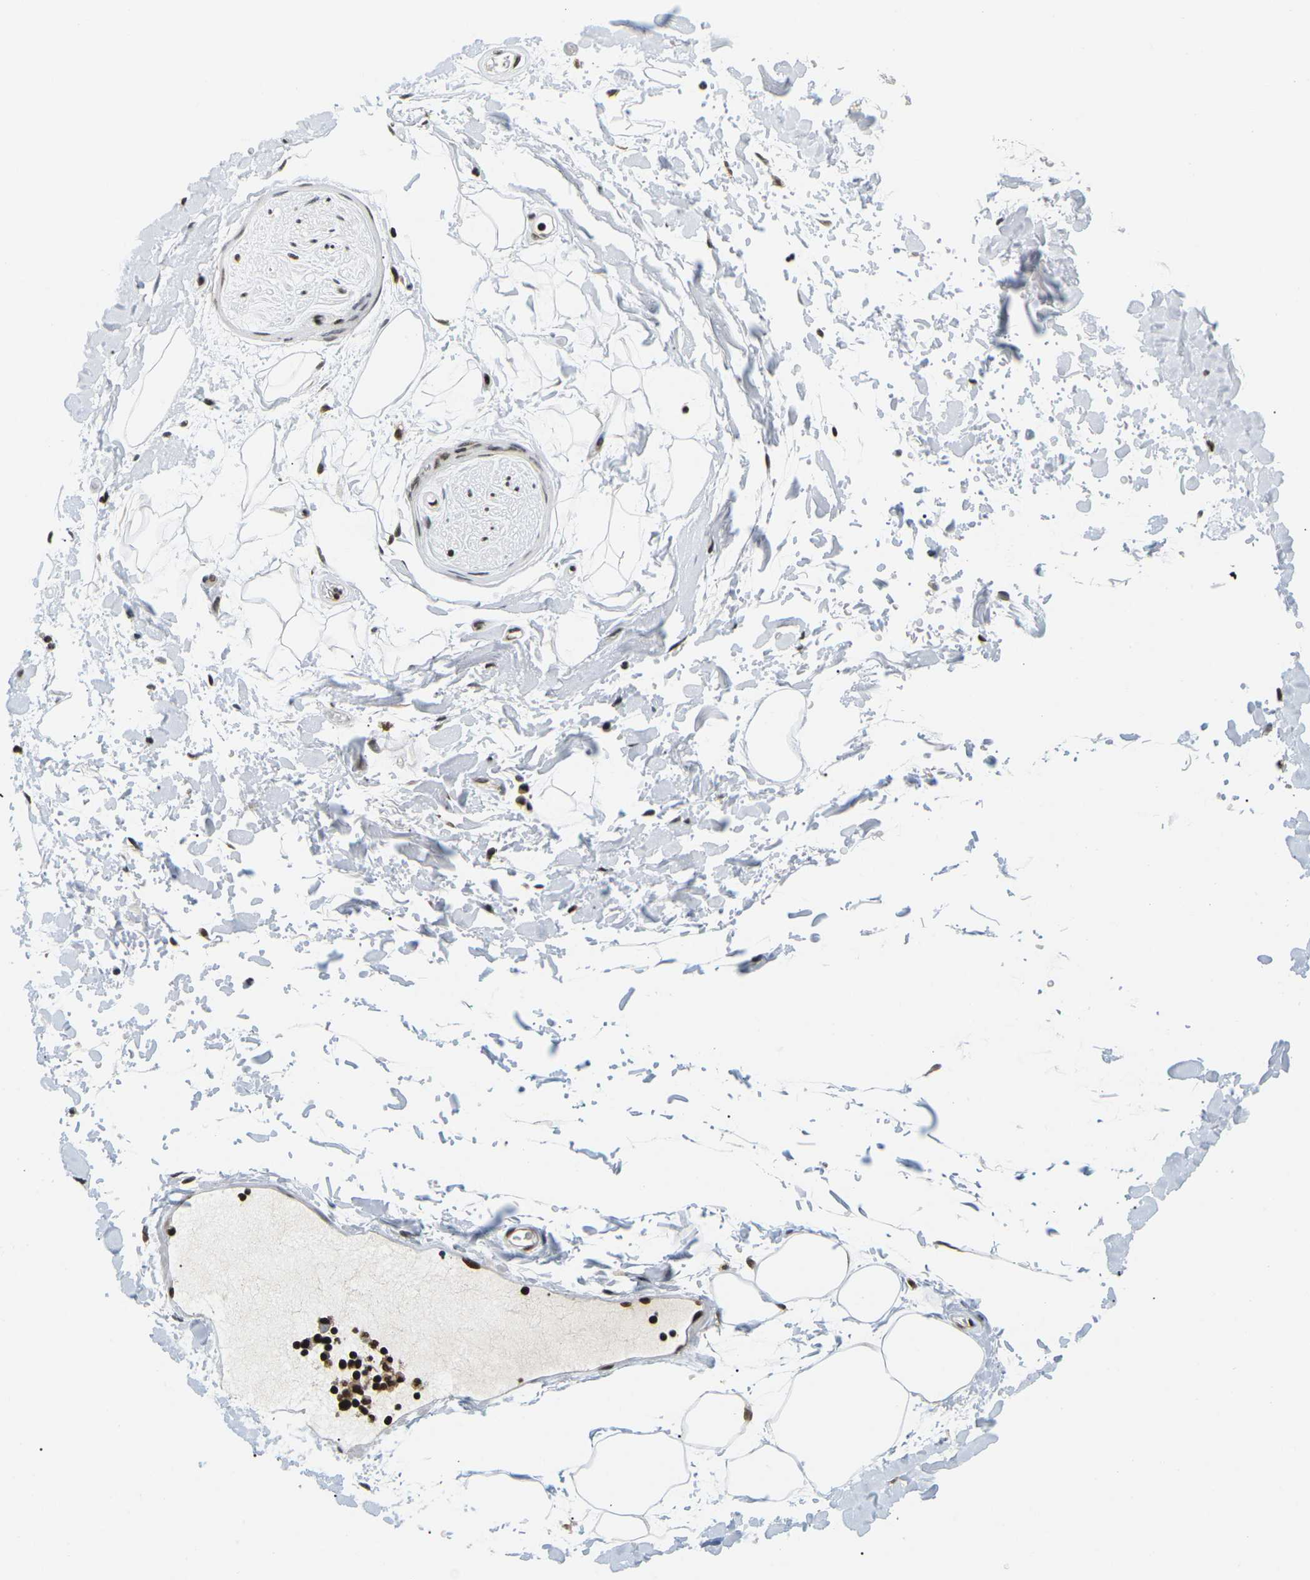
{"staining": {"intensity": "moderate", "quantity": ">75%", "location": "nuclear"}, "tissue": "adipose tissue", "cell_type": "Adipocytes", "image_type": "normal", "snomed": [{"axis": "morphology", "description": "Normal tissue, NOS"}, {"axis": "topography", "description": "Soft tissue"}], "caption": "Immunohistochemical staining of normal human adipose tissue shows >75% levels of moderate nuclear protein expression in approximately >75% of adipocytes.", "gene": "CELF1", "patient": {"sex": "male", "age": 72}}